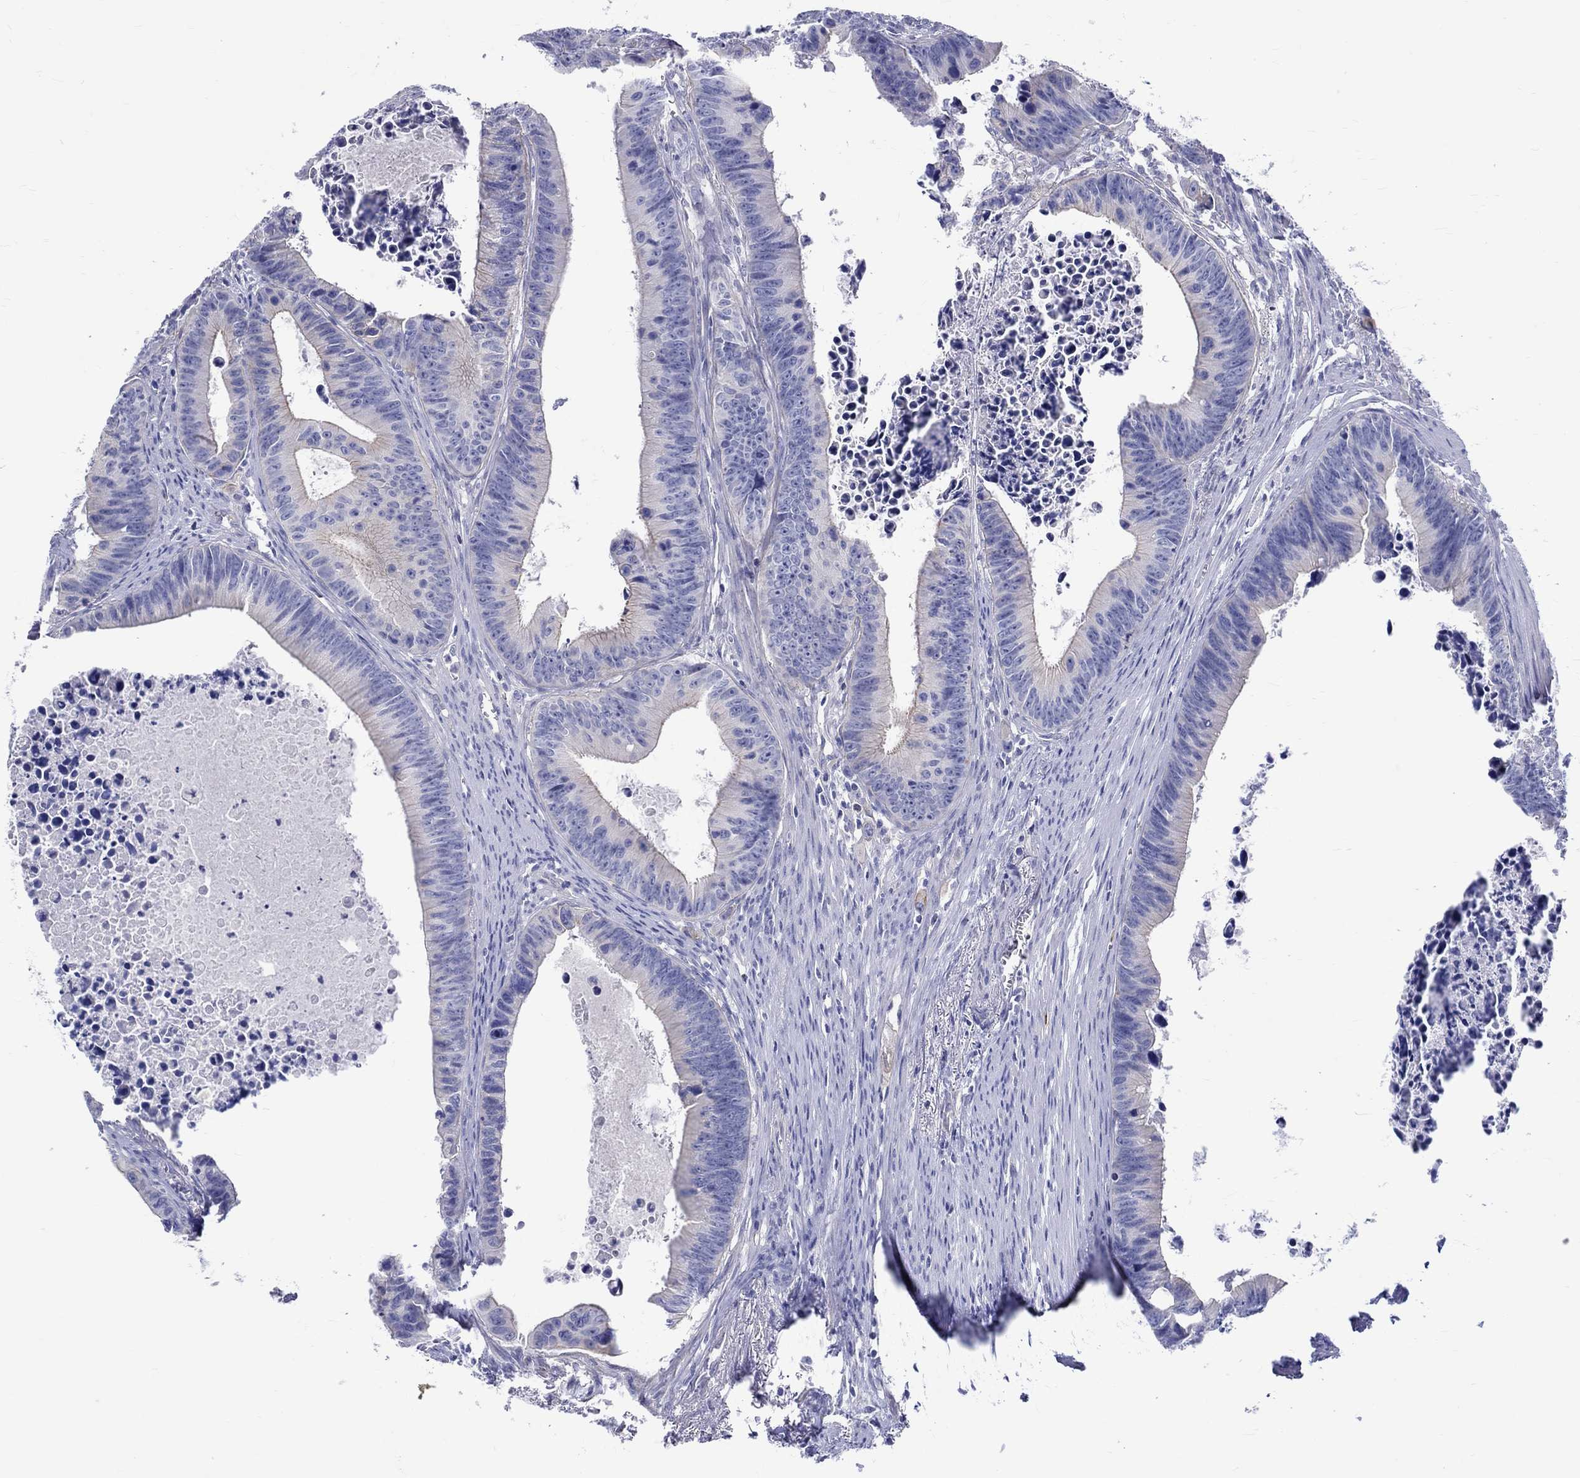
{"staining": {"intensity": "negative", "quantity": "none", "location": "none"}, "tissue": "colorectal cancer", "cell_type": "Tumor cells", "image_type": "cancer", "snomed": [{"axis": "morphology", "description": "Adenocarcinoma, NOS"}, {"axis": "topography", "description": "Colon"}], "caption": "Adenocarcinoma (colorectal) stained for a protein using IHC shows no positivity tumor cells.", "gene": "SH2D7", "patient": {"sex": "female", "age": 87}}